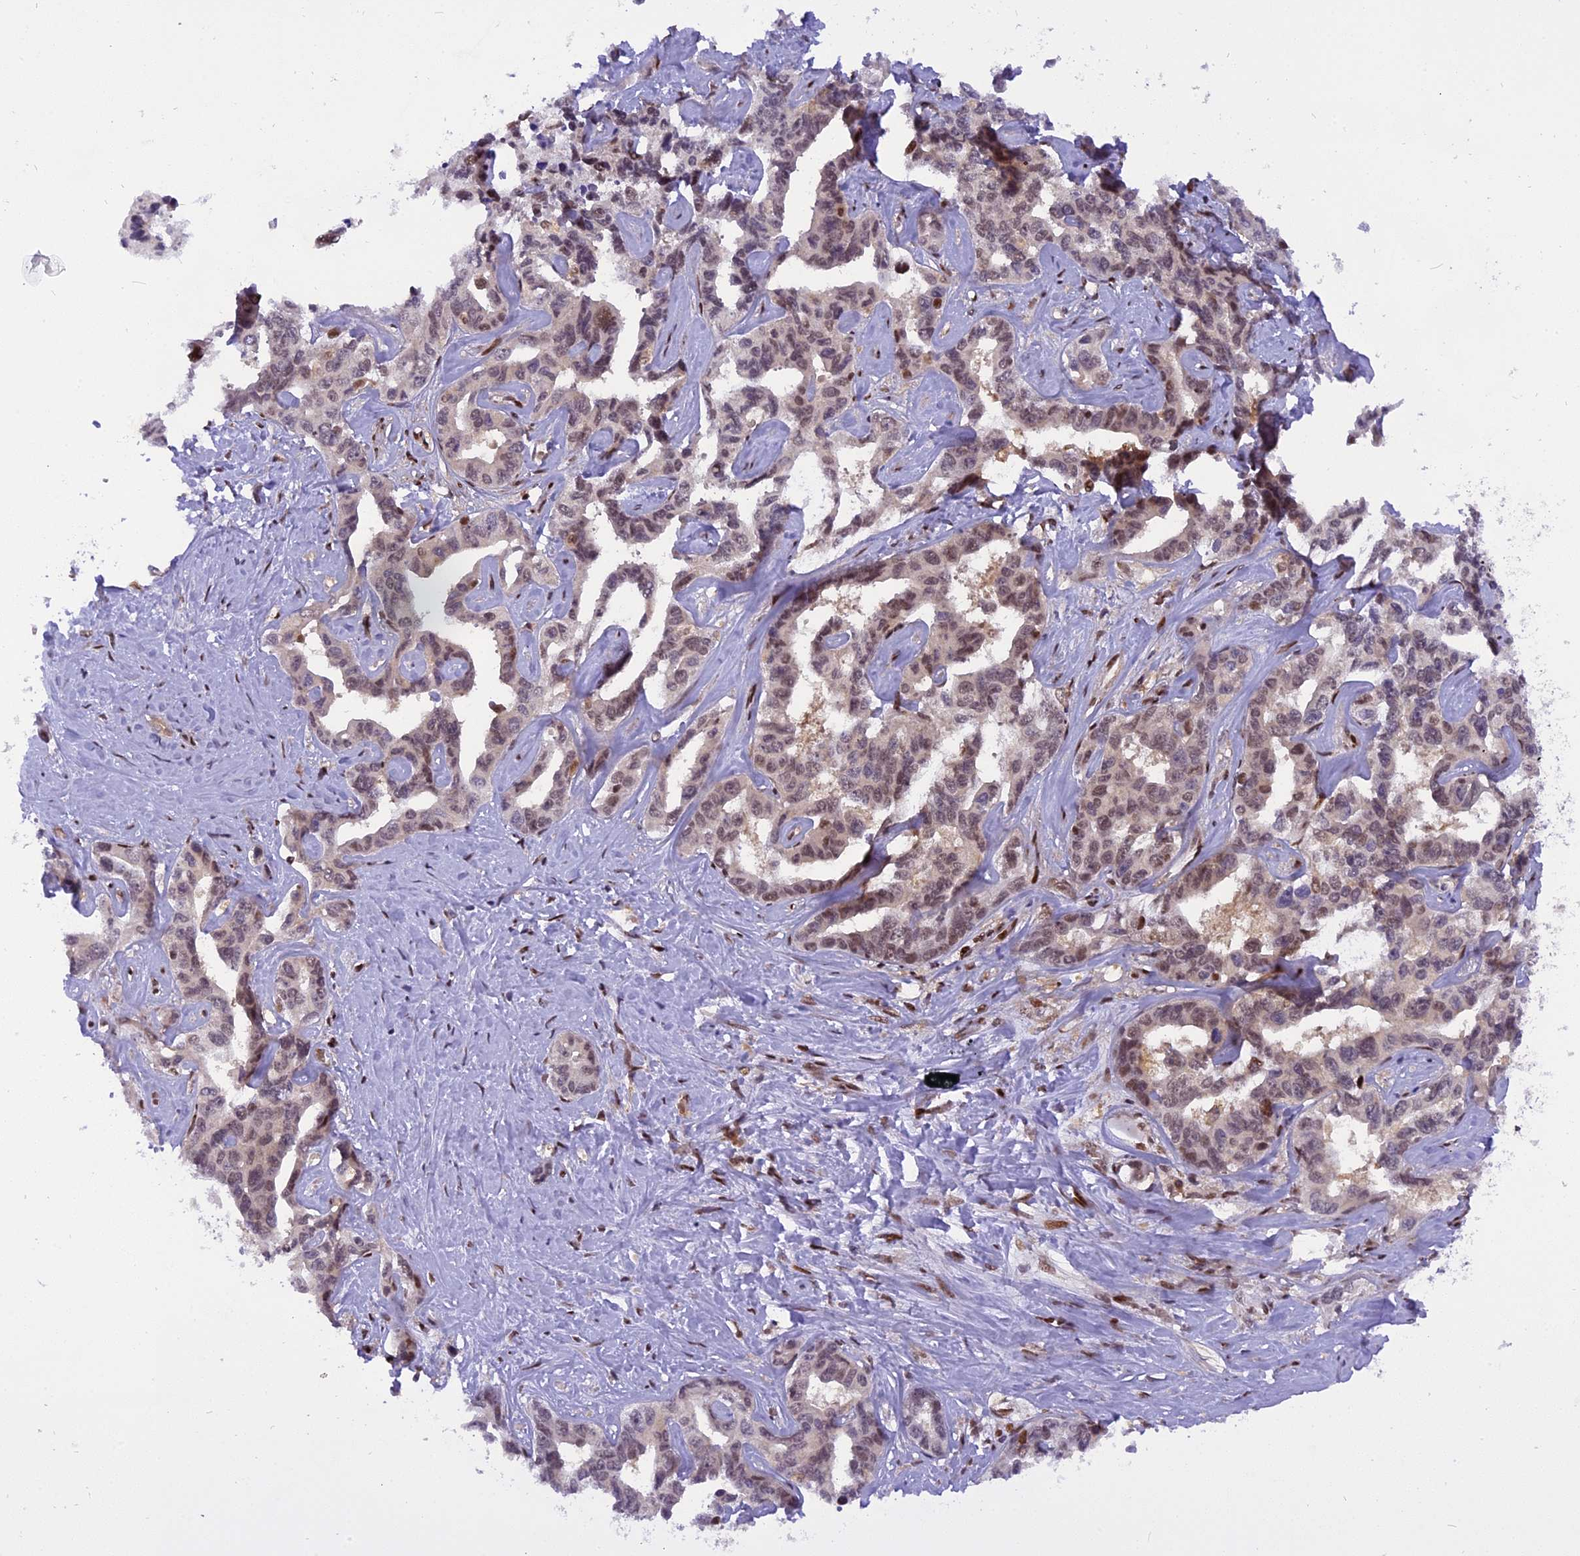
{"staining": {"intensity": "weak", "quantity": "<25%", "location": "nuclear"}, "tissue": "liver cancer", "cell_type": "Tumor cells", "image_type": "cancer", "snomed": [{"axis": "morphology", "description": "Cholangiocarcinoma"}, {"axis": "topography", "description": "Liver"}], "caption": "Immunohistochemistry (IHC) of human liver cancer (cholangiocarcinoma) reveals no staining in tumor cells.", "gene": "RABGGTA", "patient": {"sex": "male", "age": 59}}